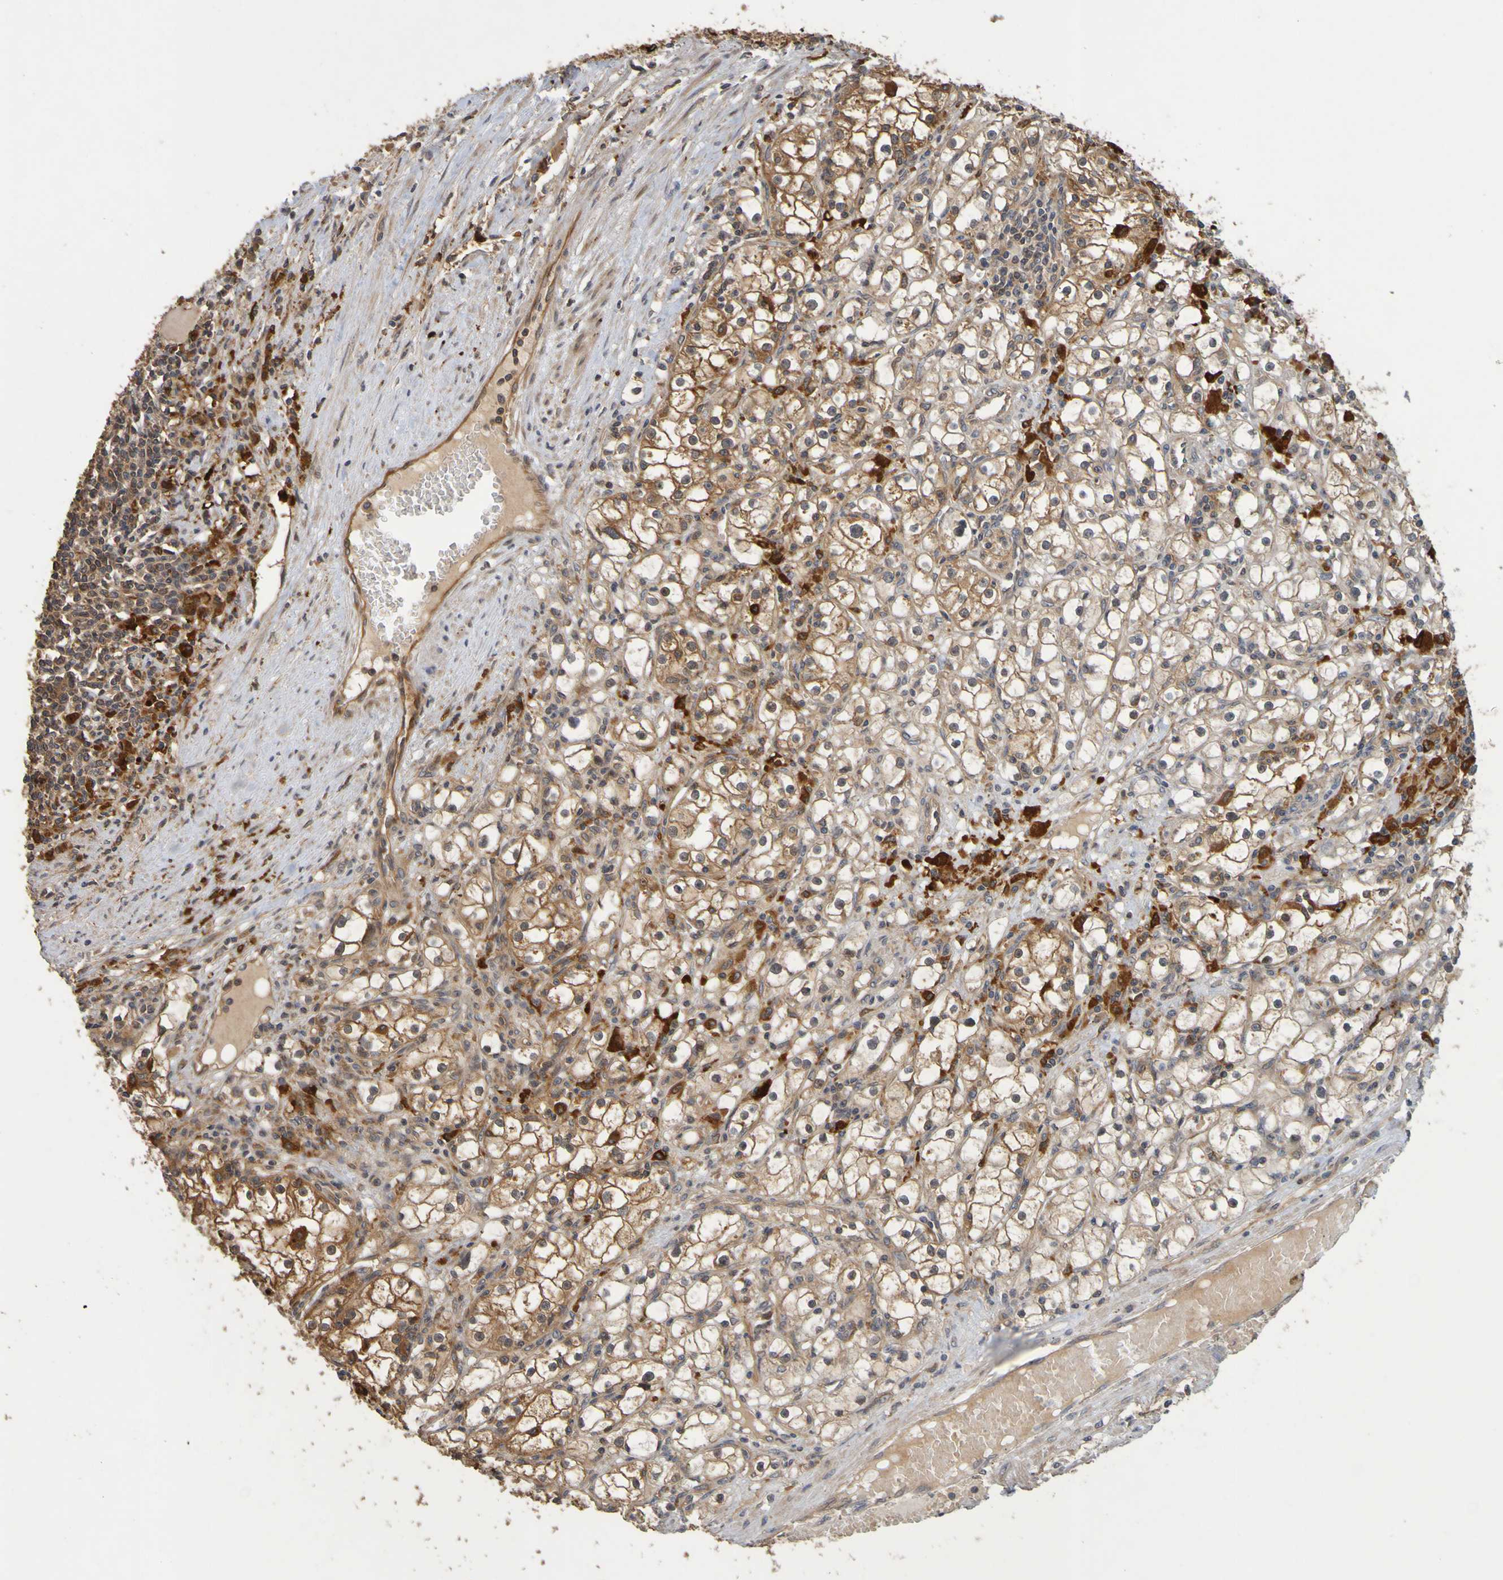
{"staining": {"intensity": "moderate", "quantity": ">75%", "location": "cytoplasmic/membranous"}, "tissue": "renal cancer", "cell_type": "Tumor cells", "image_type": "cancer", "snomed": [{"axis": "morphology", "description": "Adenocarcinoma, NOS"}, {"axis": "topography", "description": "Kidney"}], "caption": "Adenocarcinoma (renal) tissue exhibits moderate cytoplasmic/membranous positivity in approximately >75% of tumor cells", "gene": "OCRL", "patient": {"sex": "male", "age": 56}}